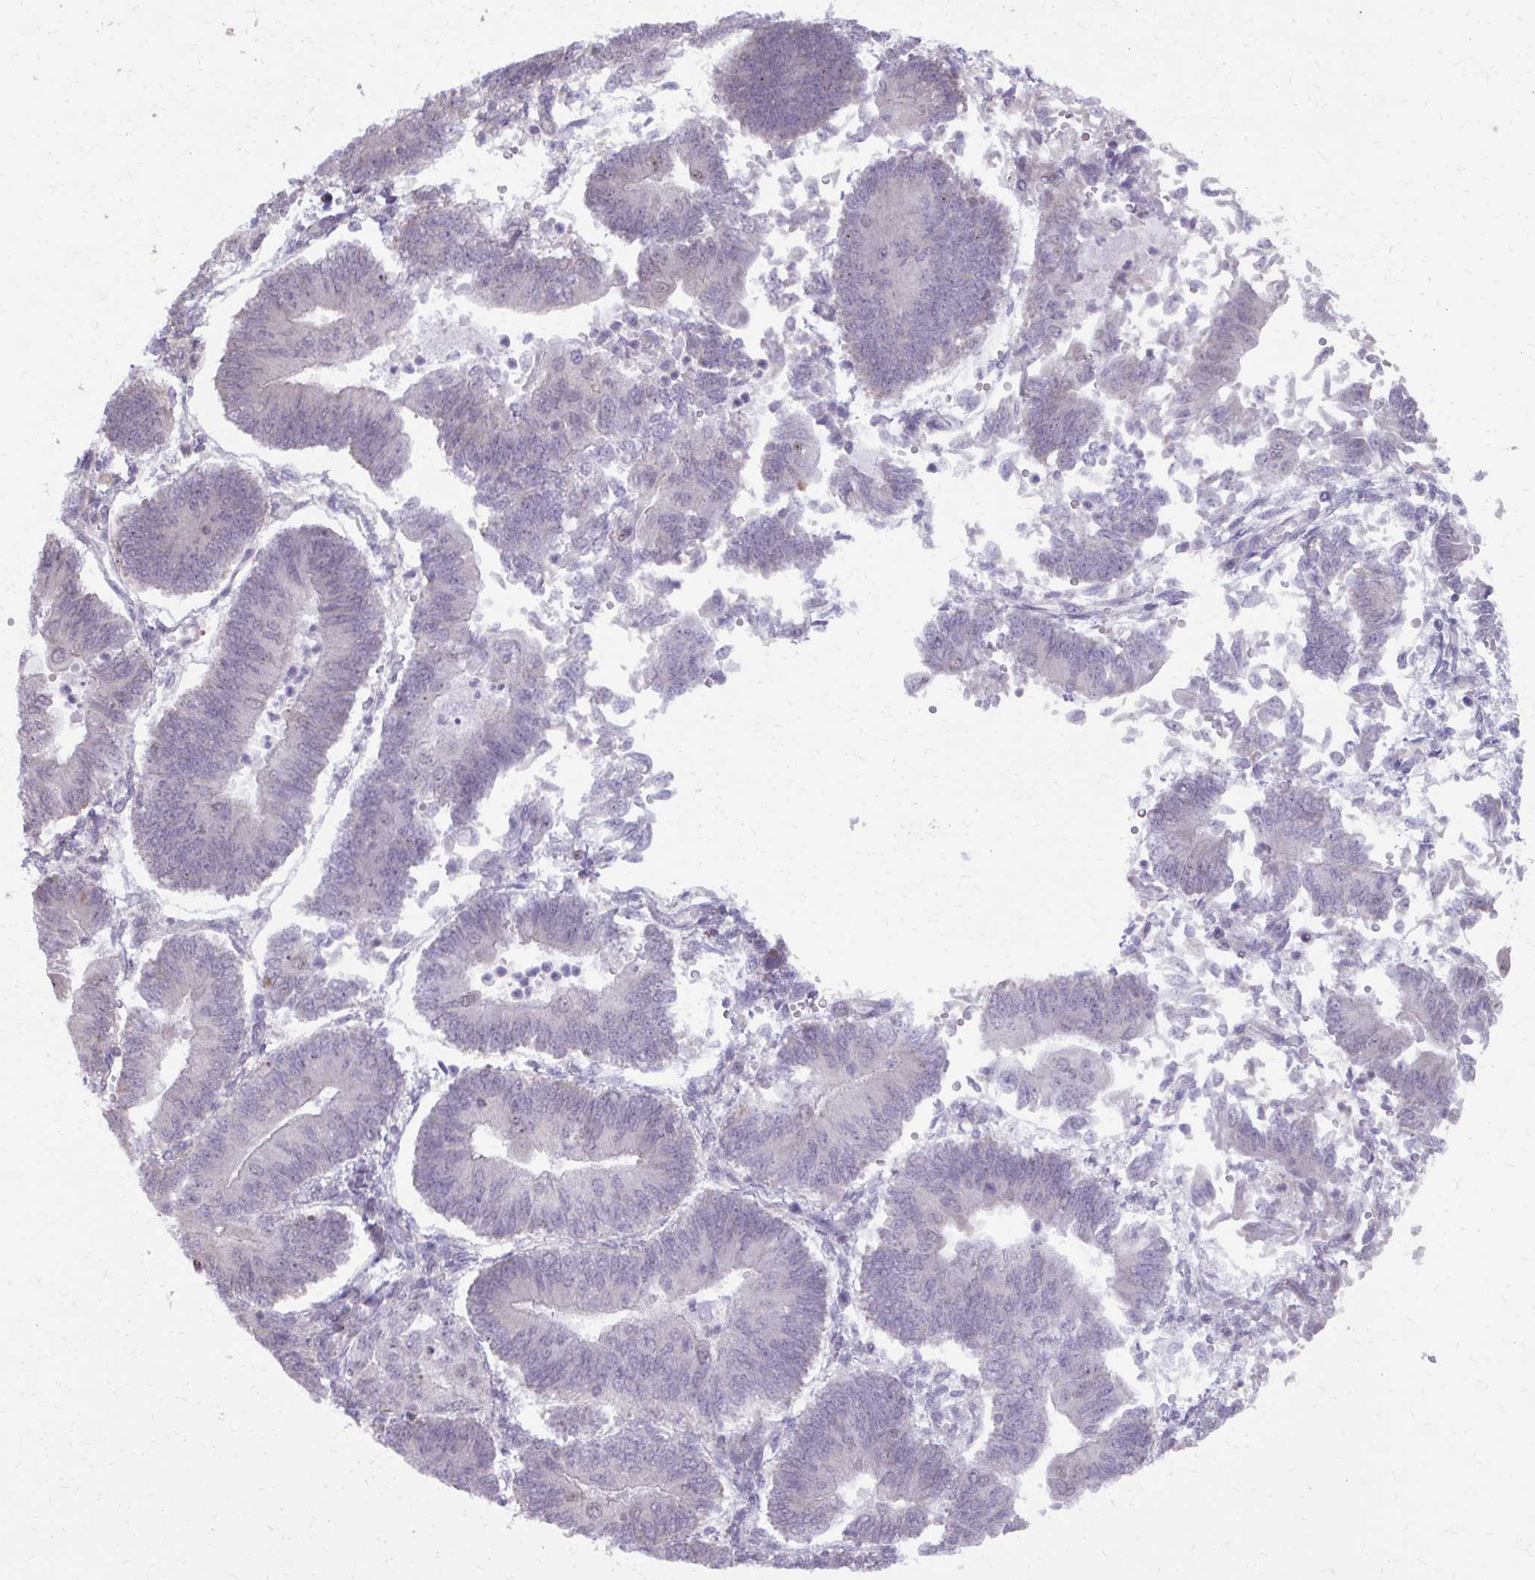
{"staining": {"intensity": "weak", "quantity": "<25%", "location": "nuclear"}, "tissue": "endometrial cancer", "cell_type": "Tumor cells", "image_type": "cancer", "snomed": [{"axis": "morphology", "description": "Adenocarcinoma, NOS"}, {"axis": "topography", "description": "Endometrium"}], "caption": "A high-resolution photomicrograph shows IHC staining of endometrial adenocarcinoma, which exhibits no significant positivity in tumor cells. (Brightfield microscopy of DAB immunohistochemistry at high magnification).", "gene": "MAF1", "patient": {"sex": "female", "age": 65}}